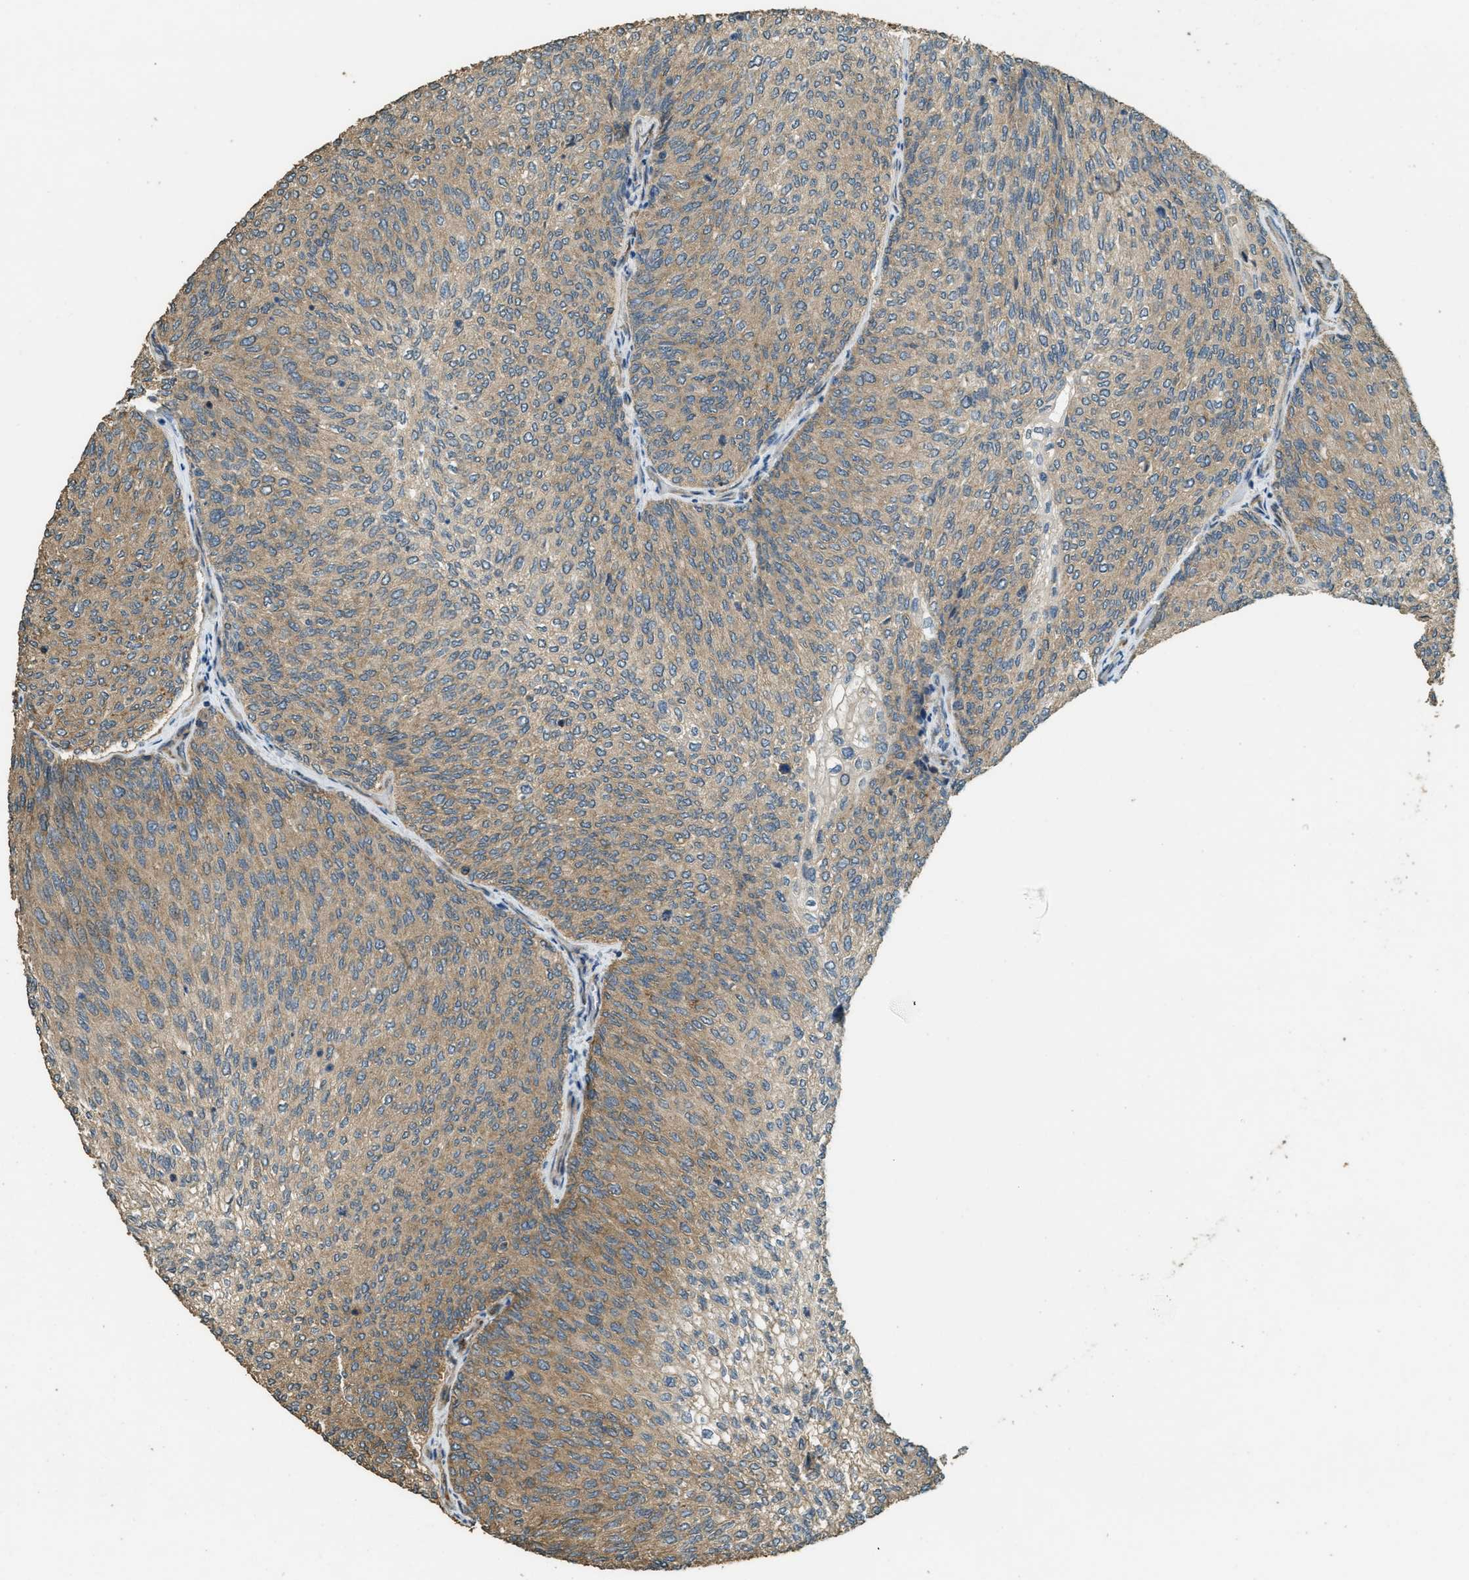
{"staining": {"intensity": "weak", "quantity": ">75%", "location": "cytoplasmic/membranous"}, "tissue": "urothelial cancer", "cell_type": "Tumor cells", "image_type": "cancer", "snomed": [{"axis": "morphology", "description": "Urothelial carcinoma, Low grade"}, {"axis": "topography", "description": "Urinary bladder"}], "caption": "Human low-grade urothelial carcinoma stained for a protein (brown) demonstrates weak cytoplasmic/membranous positive expression in about >75% of tumor cells.", "gene": "MARS1", "patient": {"sex": "female", "age": 79}}